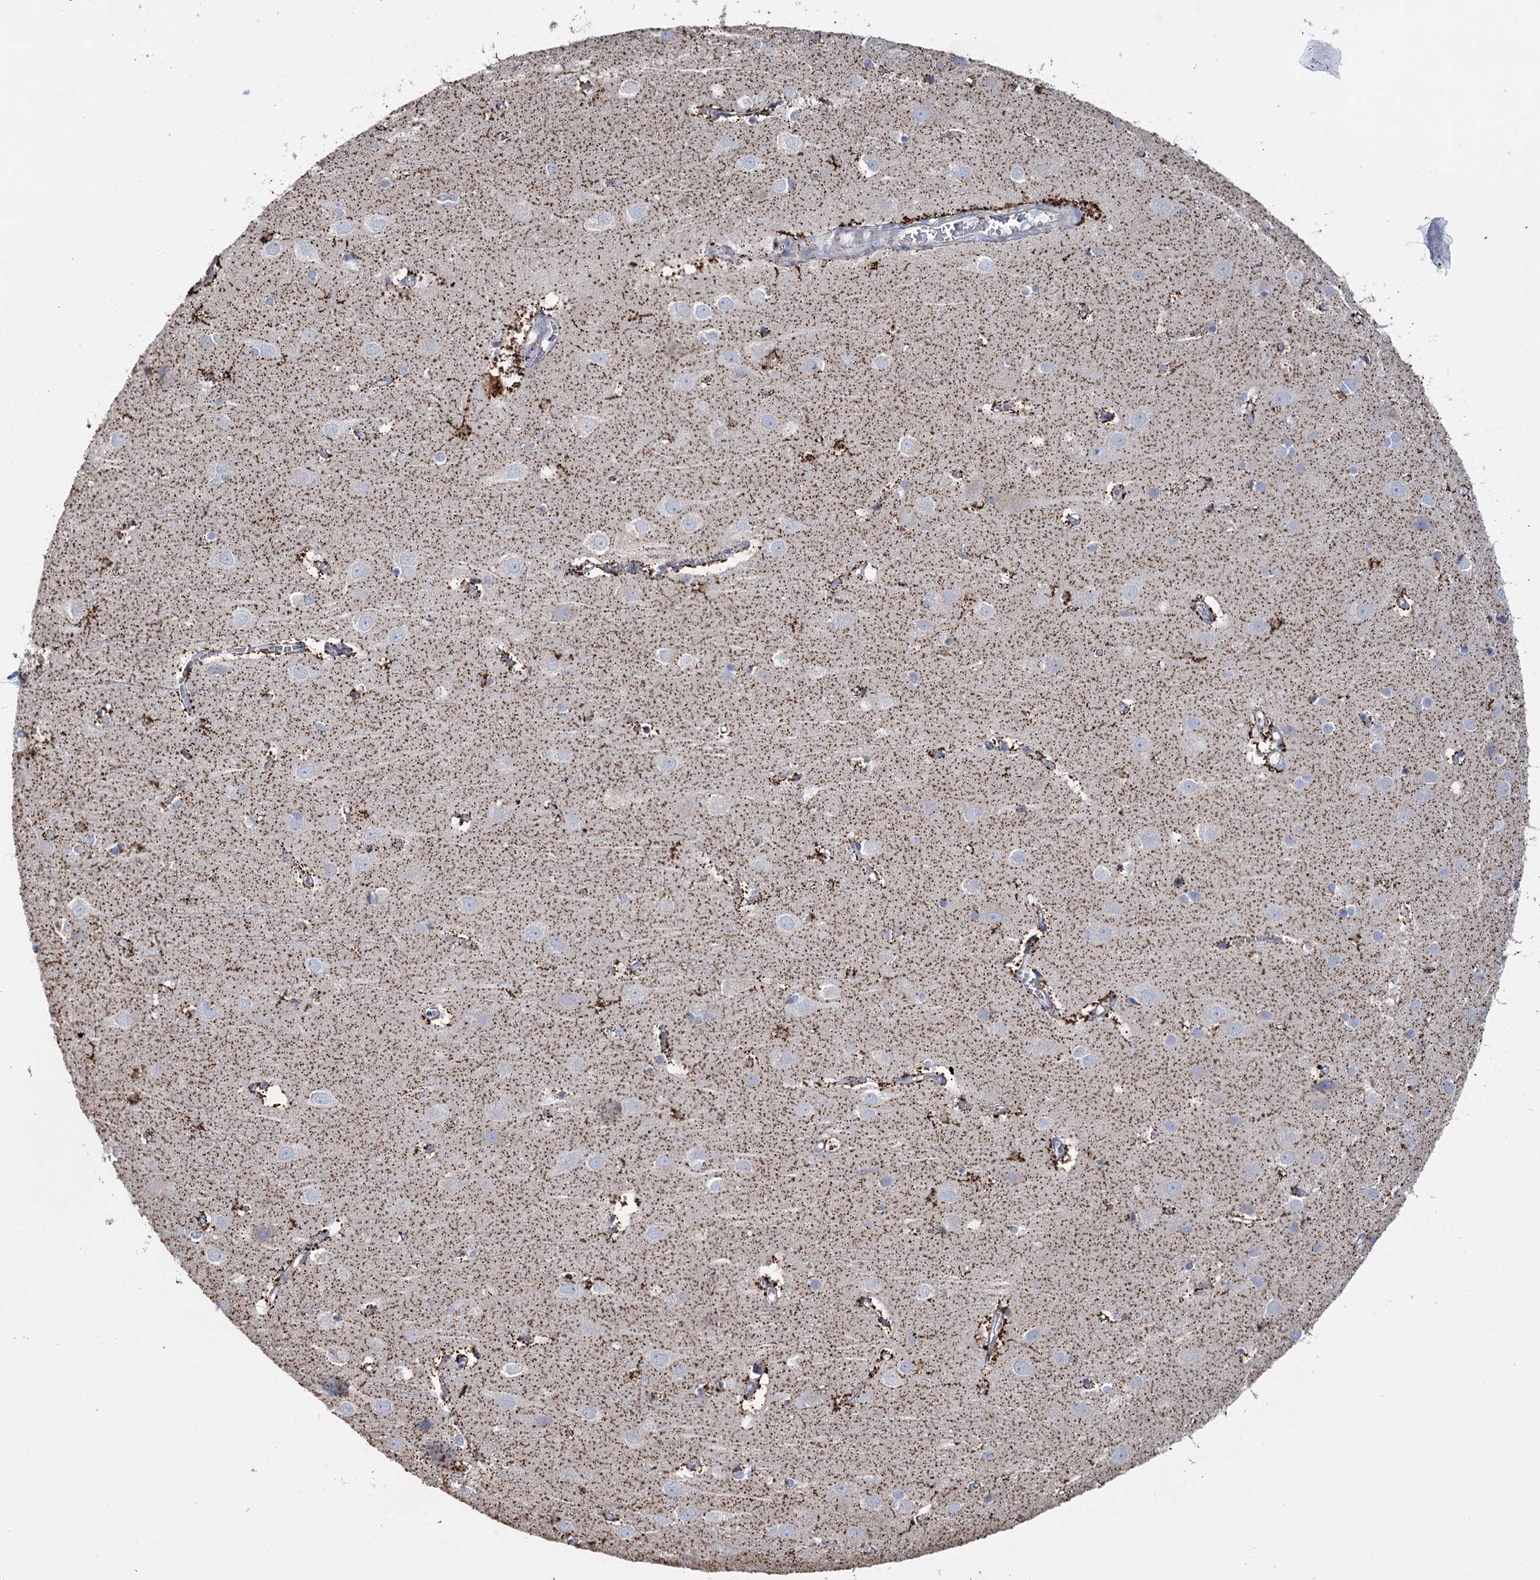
{"staining": {"intensity": "negative", "quantity": "none", "location": "none"}, "tissue": "cerebral cortex", "cell_type": "Endothelial cells", "image_type": "normal", "snomed": [{"axis": "morphology", "description": "Normal tissue, NOS"}, {"axis": "topography", "description": "Cerebral cortex"}], "caption": "Immunohistochemical staining of unremarkable cerebral cortex reveals no significant positivity in endothelial cells. (Brightfield microscopy of DAB immunohistochemistry at high magnification).", "gene": "MRPL44", "patient": {"sex": "male", "age": 54}}